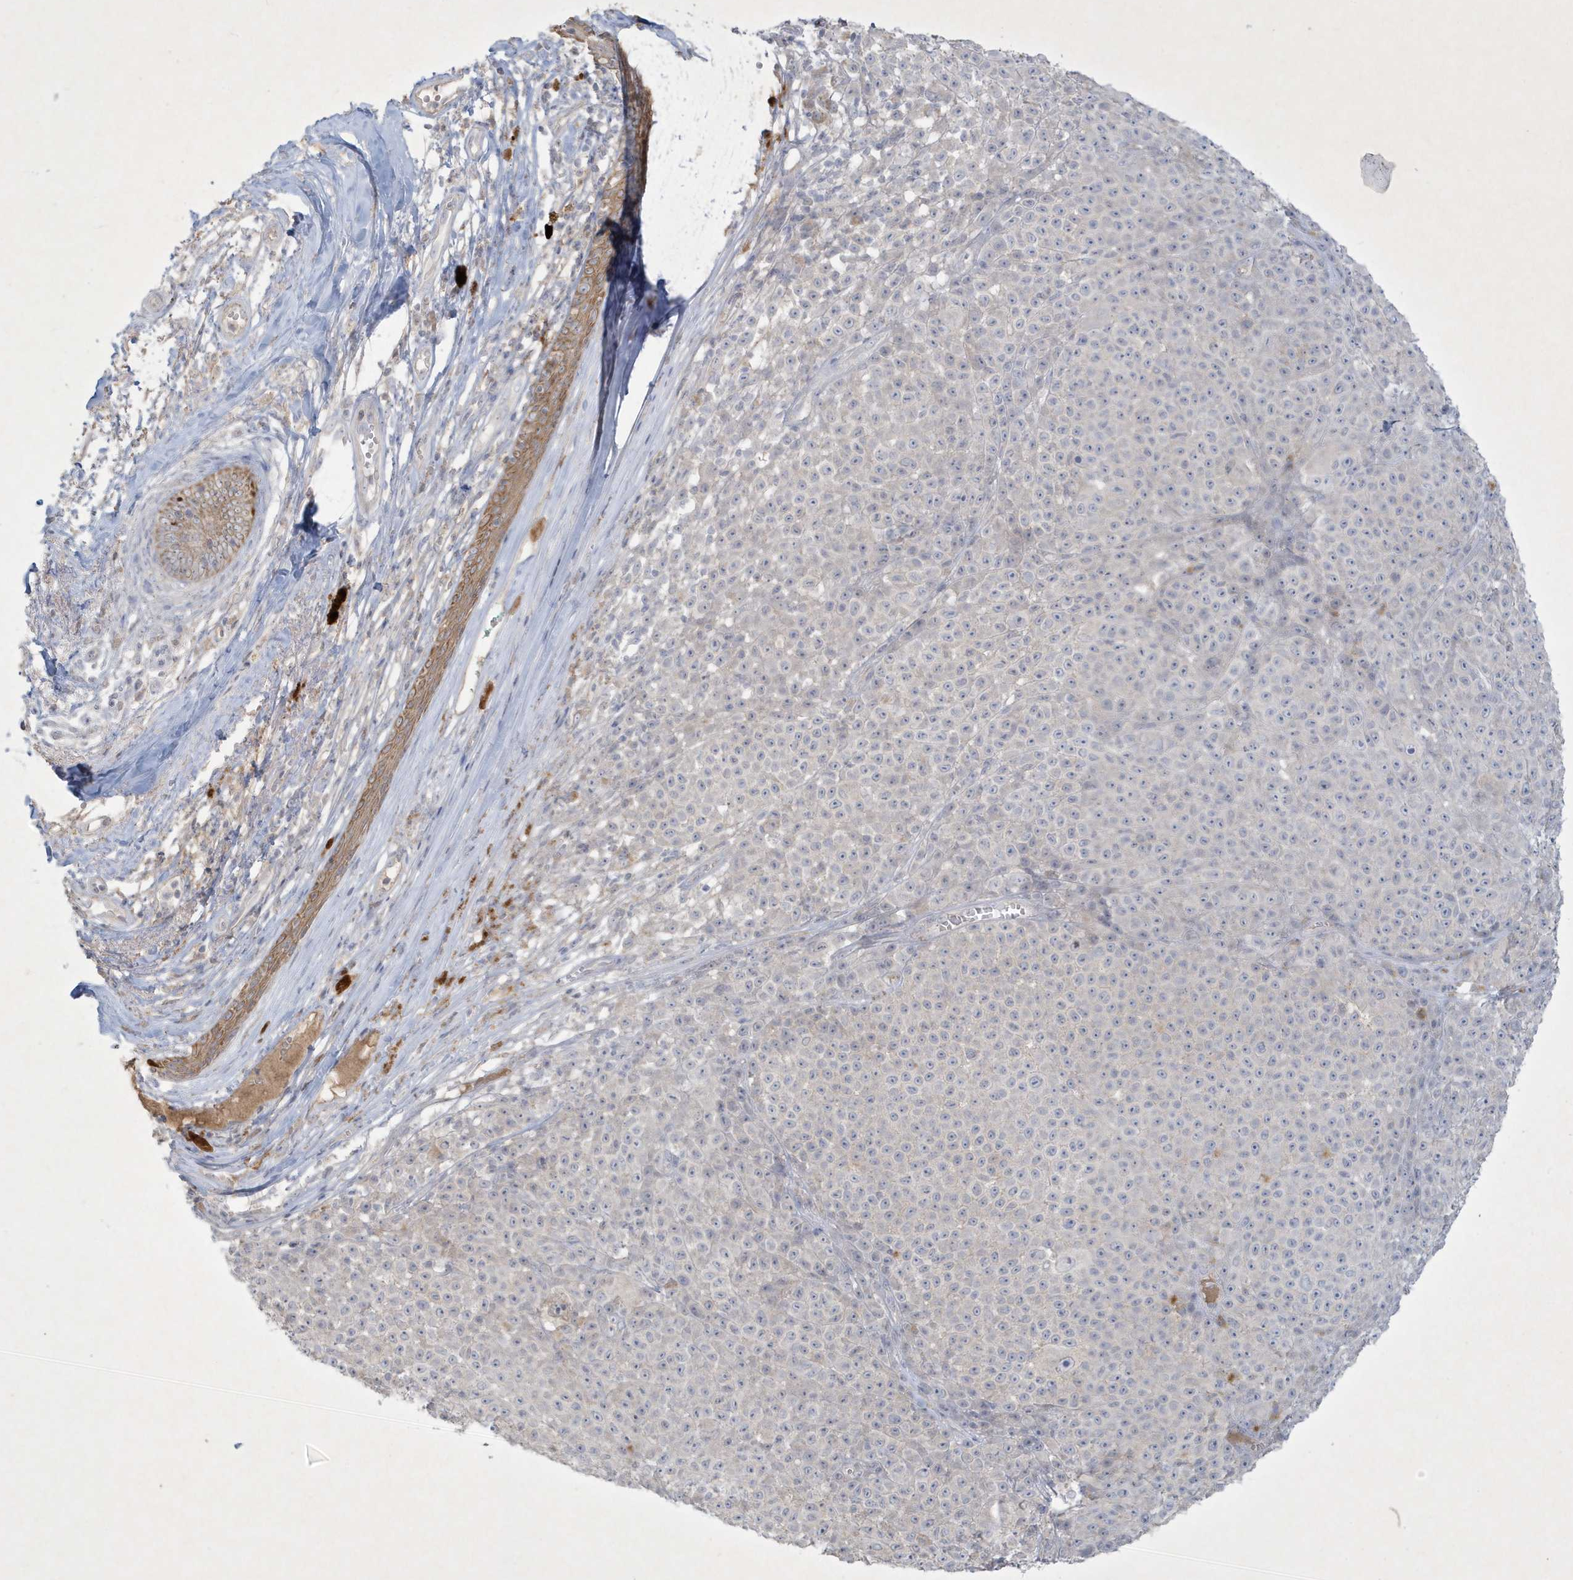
{"staining": {"intensity": "negative", "quantity": "none", "location": "none"}, "tissue": "melanoma", "cell_type": "Tumor cells", "image_type": "cancer", "snomed": [{"axis": "morphology", "description": "Malignant melanoma, NOS"}, {"axis": "topography", "description": "Skin"}], "caption": "There is no significant expression in tumor cells of malignant melanoma.", "gene": "CCDC24", "patient": {"sex": "female", "age": 94}}